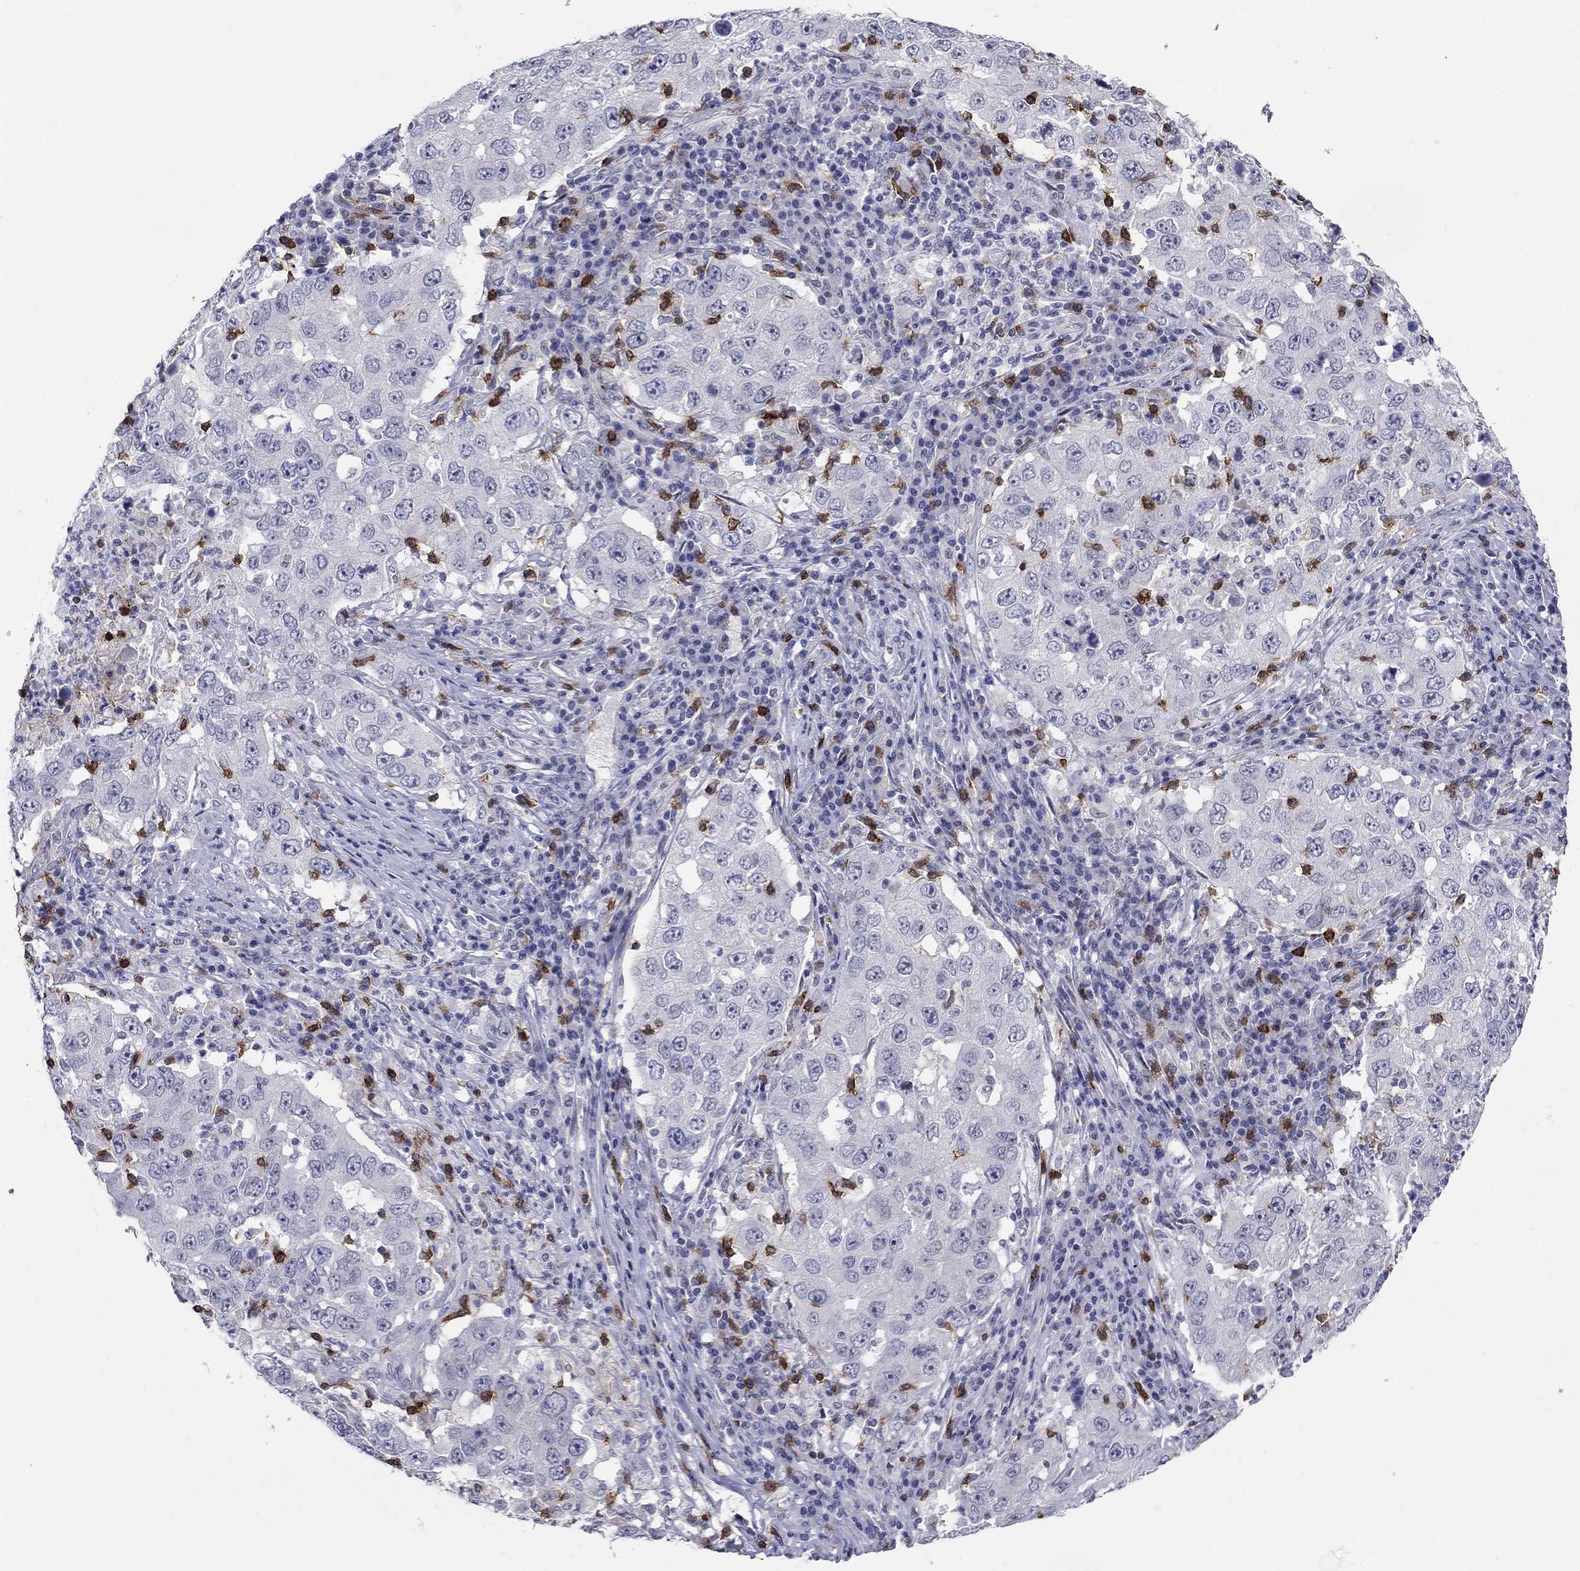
{"staining": {"intensity": "negative", "quantity": "none", "location": "none"}, "tissue": "lung cancer", "cell_type": "Tumor cells", "image_type": "cancer", "snomed": [{"axis": "morphology", "description": "Adenocarcinoma, NOS"}, {"axis": "topography", "description": "Lung"}], "caption": "High magnification brightfield microscopy of lung cancer stained with DAB (3,3'-diaminobenzidine) (brown) and counterstained with hematoxylin (blue): tumor cells show no significant expression. (Brightfield microscopy of DAB (3,3'-diaminobenzidine) immunohistochemistry at high magnification).", "gene": "ITGAE", "patient": {"sex": "male", "age": 73}}